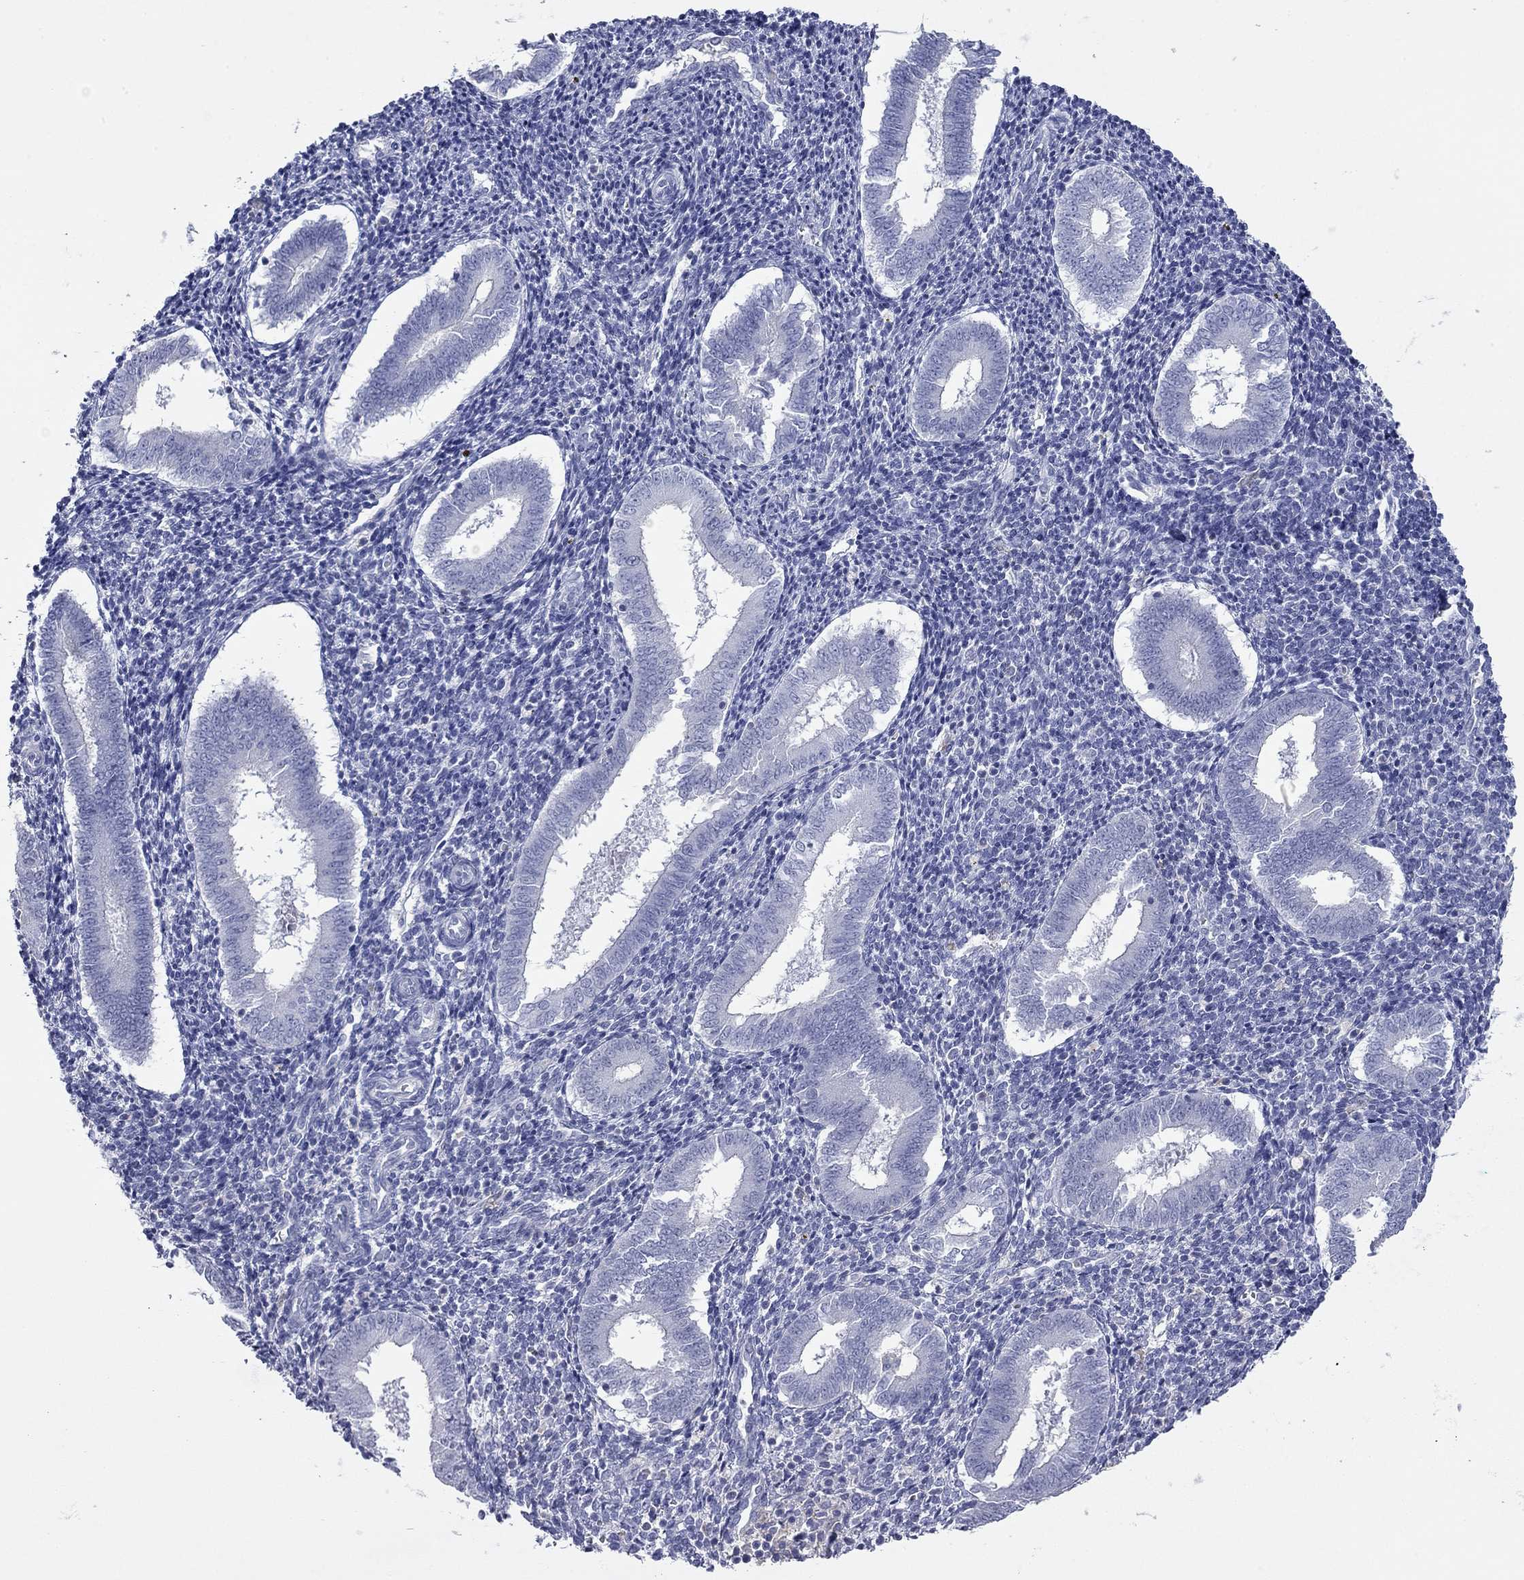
{"staining": {"intensity": "negative", "quantity": "none", "location": "none"}, "tissue": "endometrium", "cell_type": "Cells in endometrial stroma", "image_type": "normal", "snomed": [{"axis": "morphology", "description": "Normal tissue, NOS"}, {"axis": "topography", "description": "Endometrium"}], "caption": "Immunohistochemical staining of normal human endometrium exhibits no significant positivity in cells in endometrial stroma.", "gene": "ACTL7B", "patient": {"sex": "female", "age": 25}}